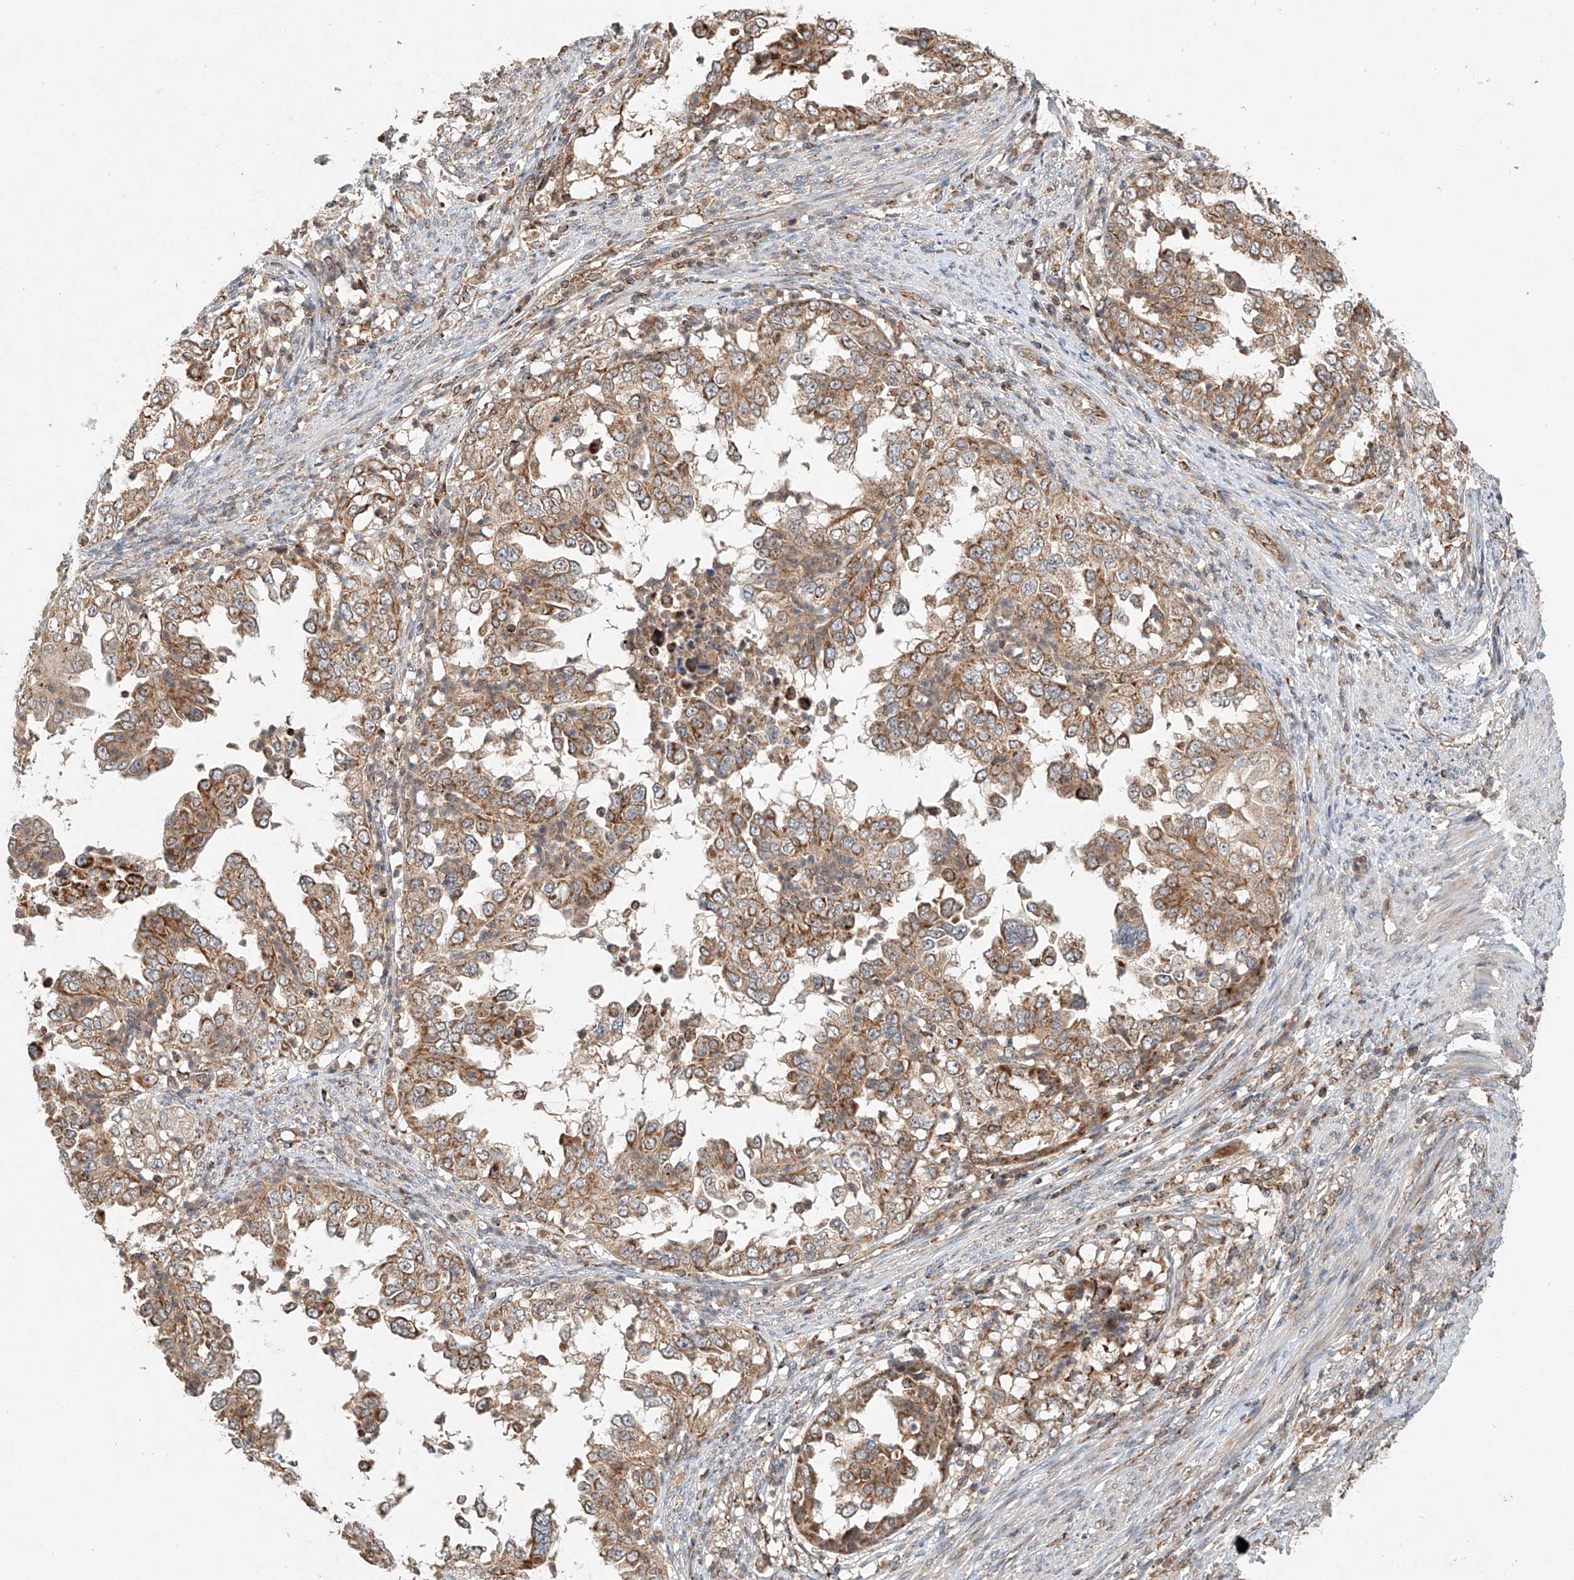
{"staining": {"intensity": "moderate", "quantity": ">75%", "location": "cytoplasmic/membranous"}, "tissue": "endometrial cancer", "cell_type": "Tumor cells", "image_type": "cancer", "snomed": [{"axis": "morphology", "description": "Adenocarcinoma, NOS"}, {"axis": "topography", "description": "Endometrium"}], "caption": "Adenocarcinoma (endometrial) stained with DAB (3,3'-diaminobenzidine) immunohistochemistry reveals medium levels of moderate cytoplasmic/membranous positivity in about >75% of tumor cells. (DAB (3,3'-diaminobenzidine) IHC, brown staining for protein, blue staining for nuclei).", "gene": "DCAF11", "patient": {"sex": "female", "age": 85}}